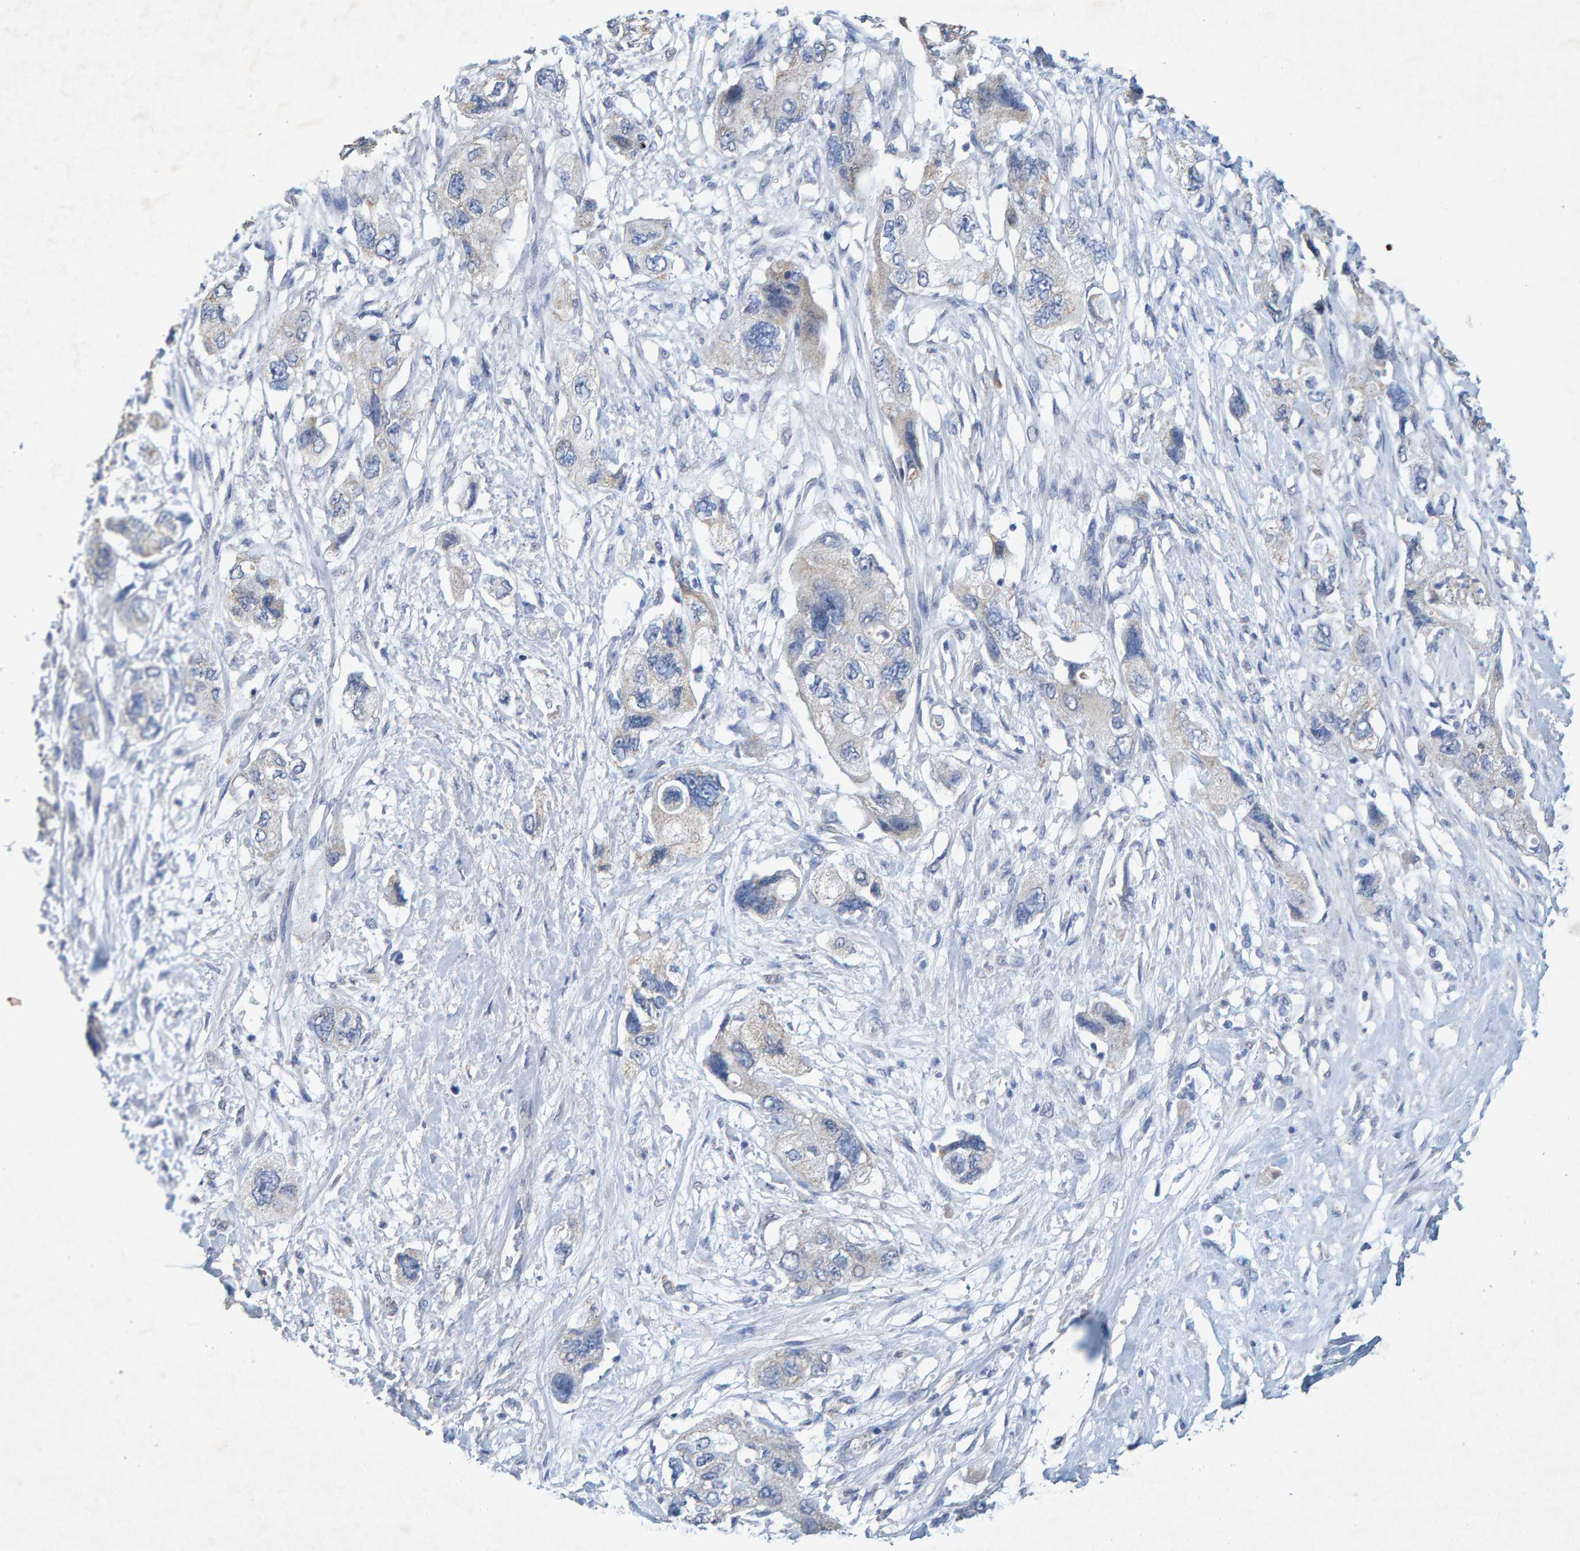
{"staining": {"intensity": "negative", "quantity": "none", "location": "none"}, "tissue": "pancreatic cancer", "cell_type": "Tumor cells", "image_type": "cancer", "snomed": [{"axis": "morphology", "description": "Adenocarcinoma, NOS"}, {"axis": "topography", "description": "Pancreas"}], "caption": "The immunohistochemistry (IHC) image has no significant positivity in tumor cells of adenocarcinoma (pancreatic) tissue.", "gene": "CTH", "patient": {"sex": "female", "age": 73}}